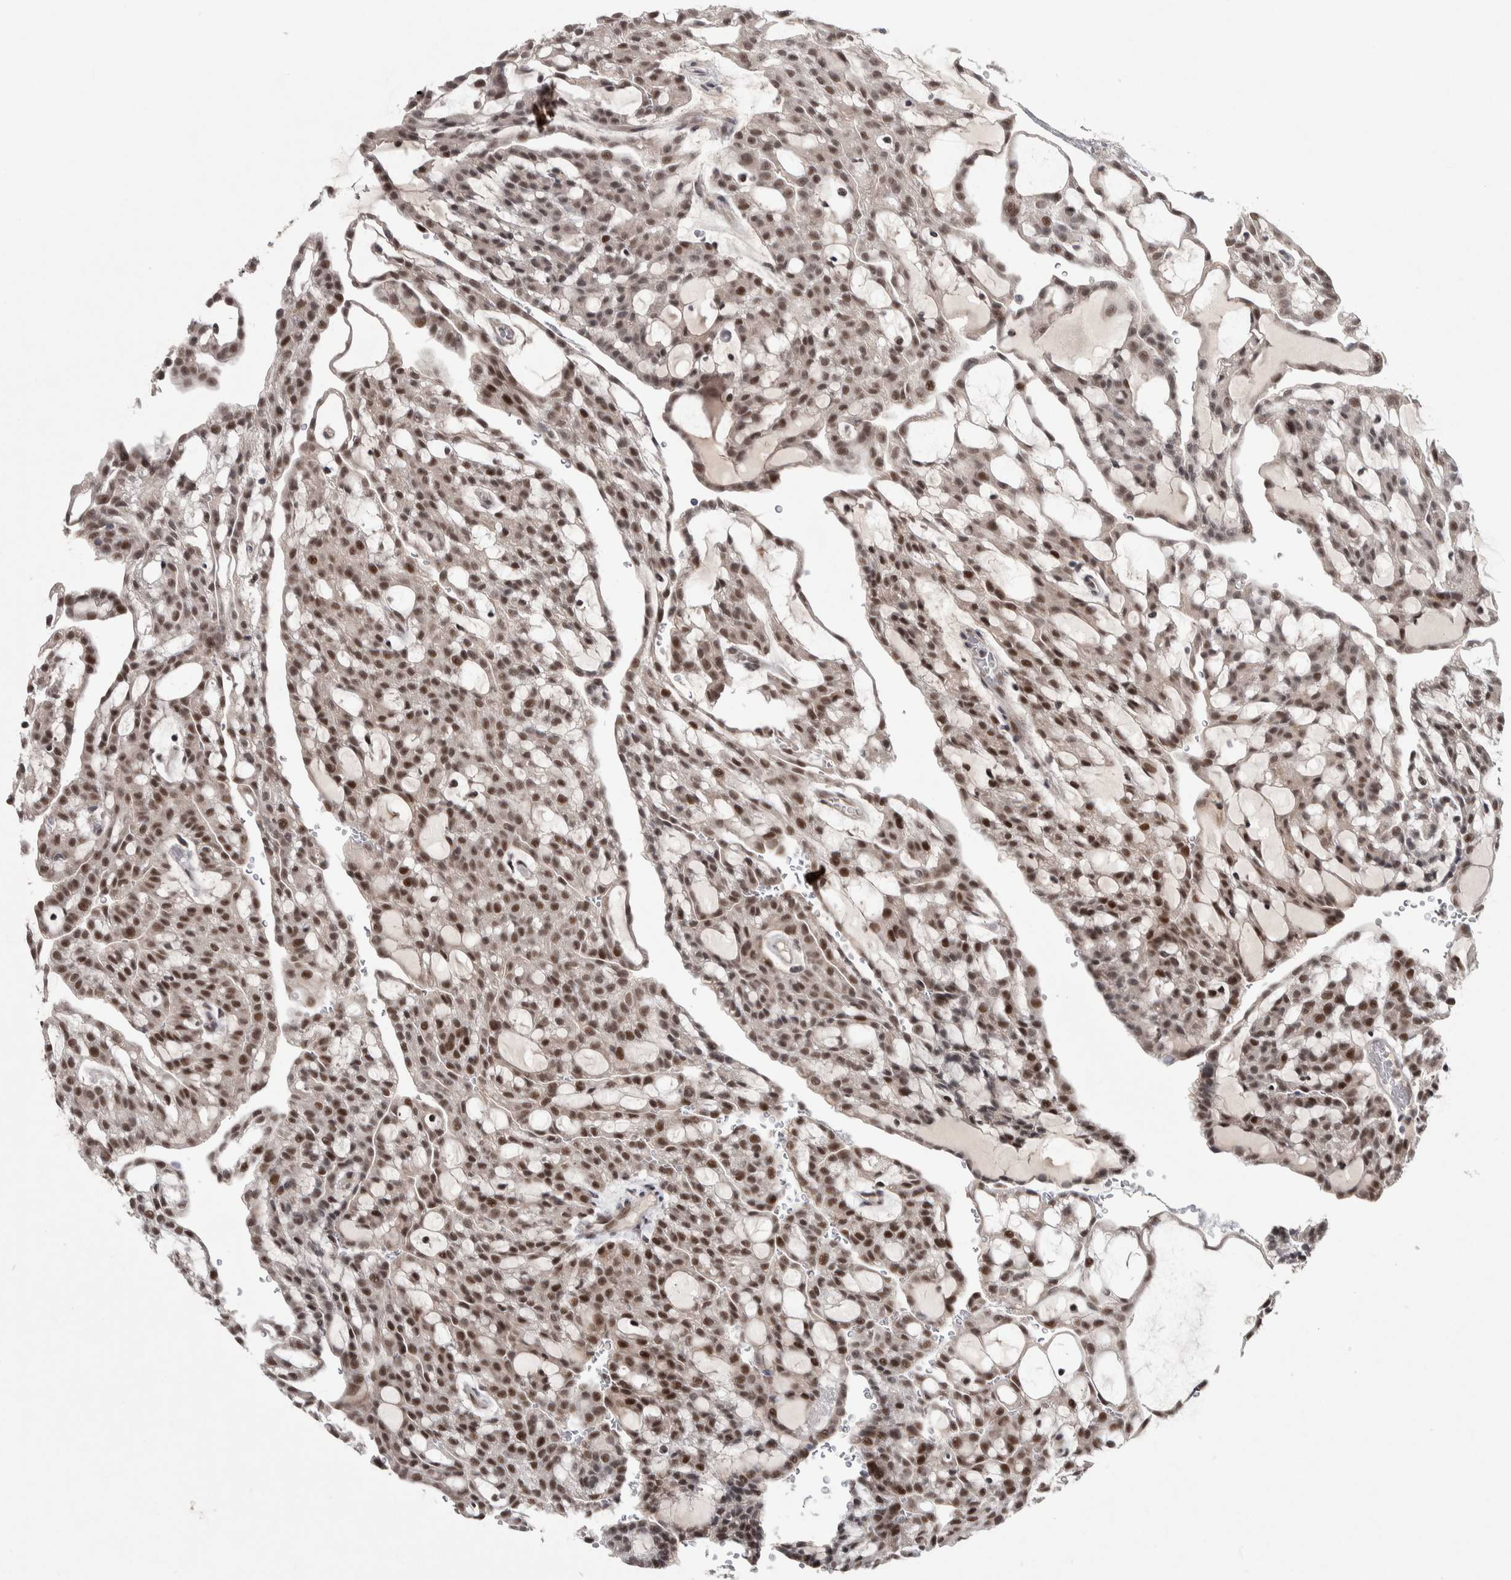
{"staining": {"intensity": "moderate", "quantity": ">75%", "location": "nuclear"}, "tissue": "renal cancer", "cell_type": "Tumor cells", "image_type": "cancer", "snomed": [{"axis": "morphology", "description": "Adenocarcinoma, NOS"}, {"axis": "topography", "description": "Kidney"}], "caption": "Moderate nuclear staining is appreciated in approximately >75% of tumor cells in renal adenocarcinoma. The protein is stained brown, and the nuclei are stained in blue (DAB (3,3'-diaminobenzidine) IHC with brightfield microscopy, high magnification).", "gene": "ASPN", "patient": {"sex": "male", "age": 63}}